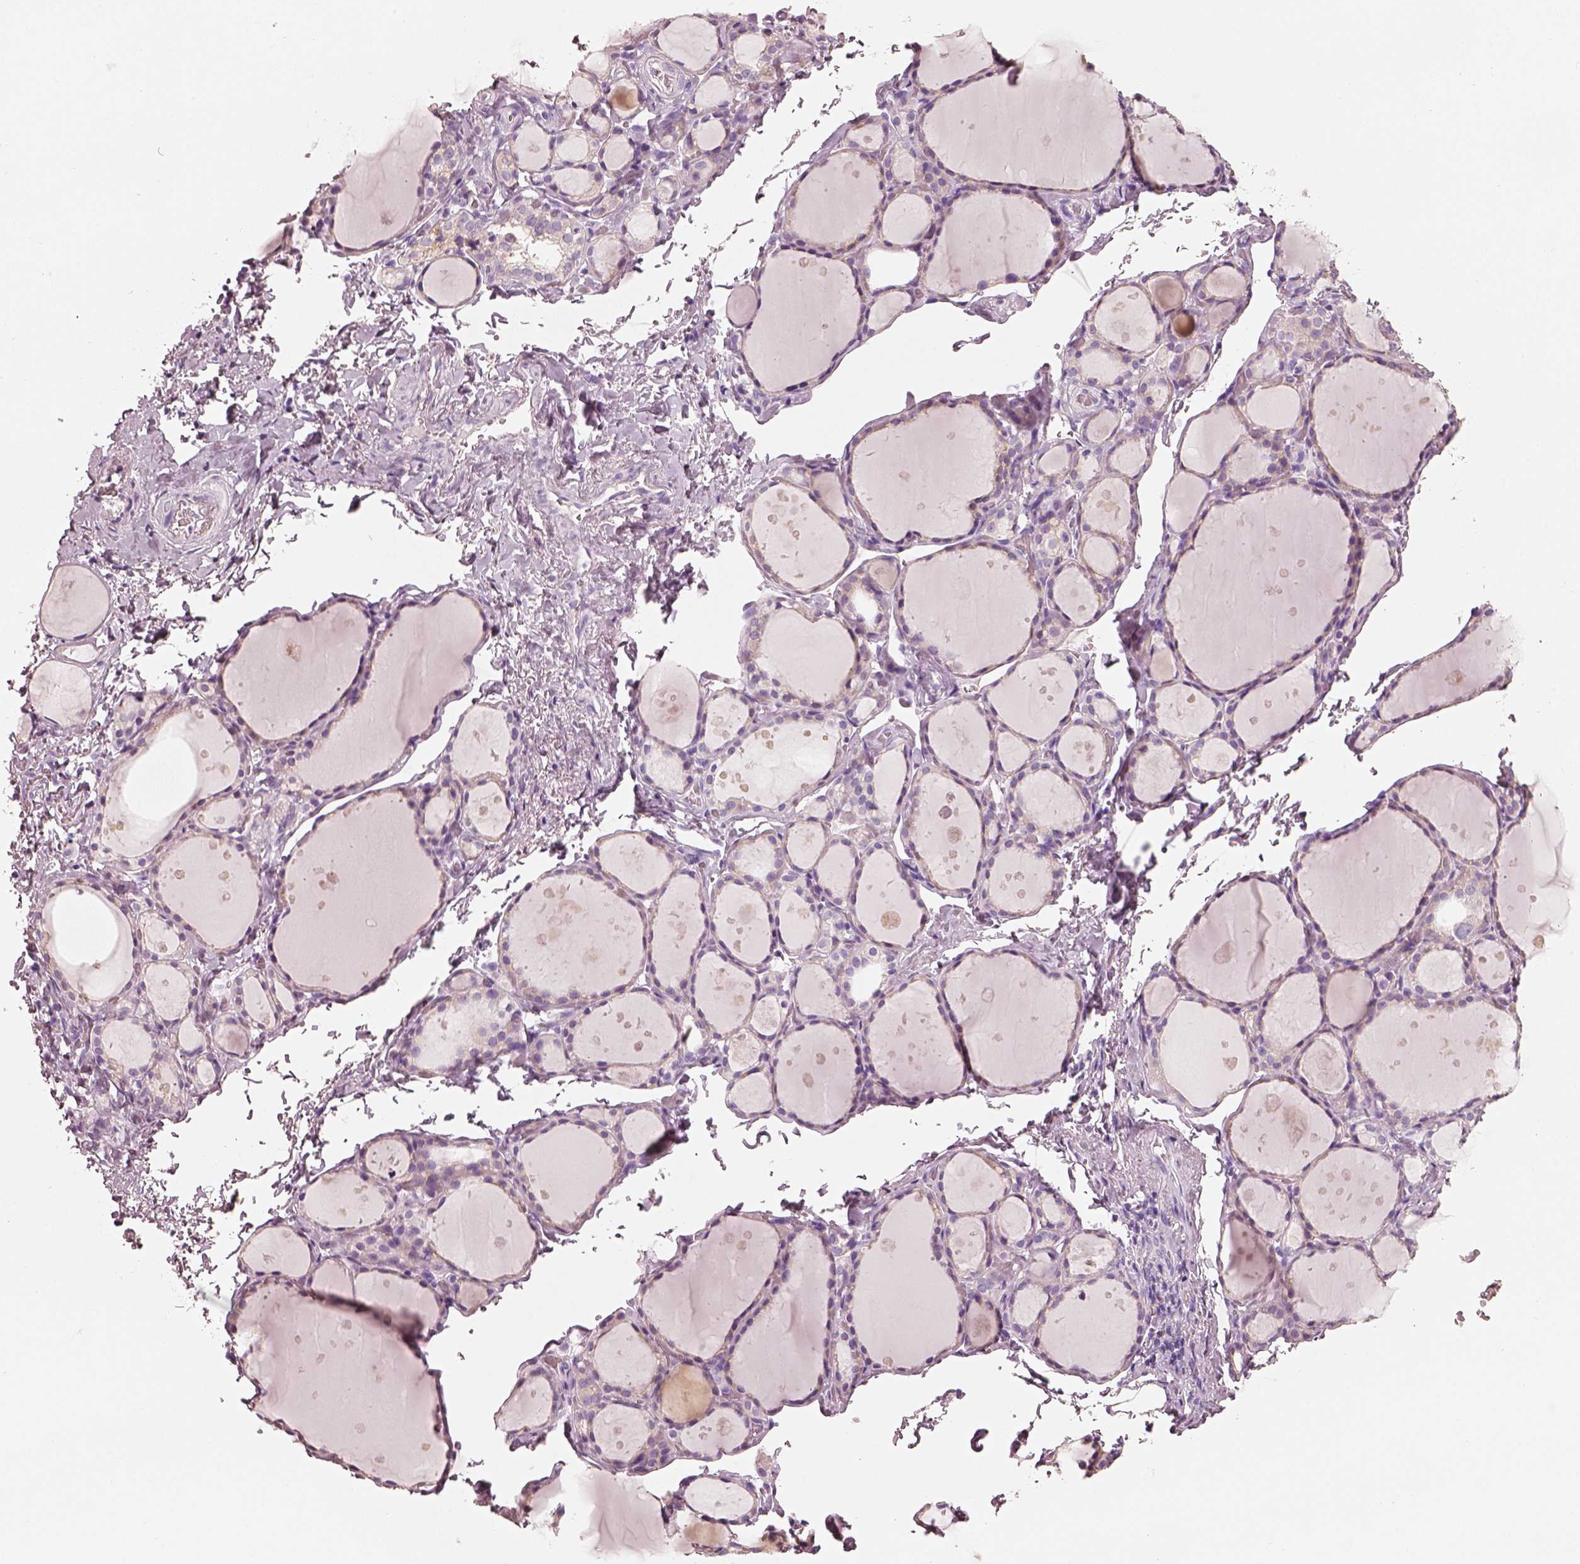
{"staining": {"intensity": "negative", "quantity": "none", "location": "none"}, "tissue": "thyroid gland", "cell_type": "Glandular cells", "image_type": "normal", "snomed": [{"axis": "morphology", "description": "Normal tissue, NOS"}, {"axis": "topography", "description": "Thyroid gland"}], "caption": "Glandular cells show no significant protein staining in normal thyroid gland.", "gene": "PNOC", "patient": {"sex": "male", "age": 68}}